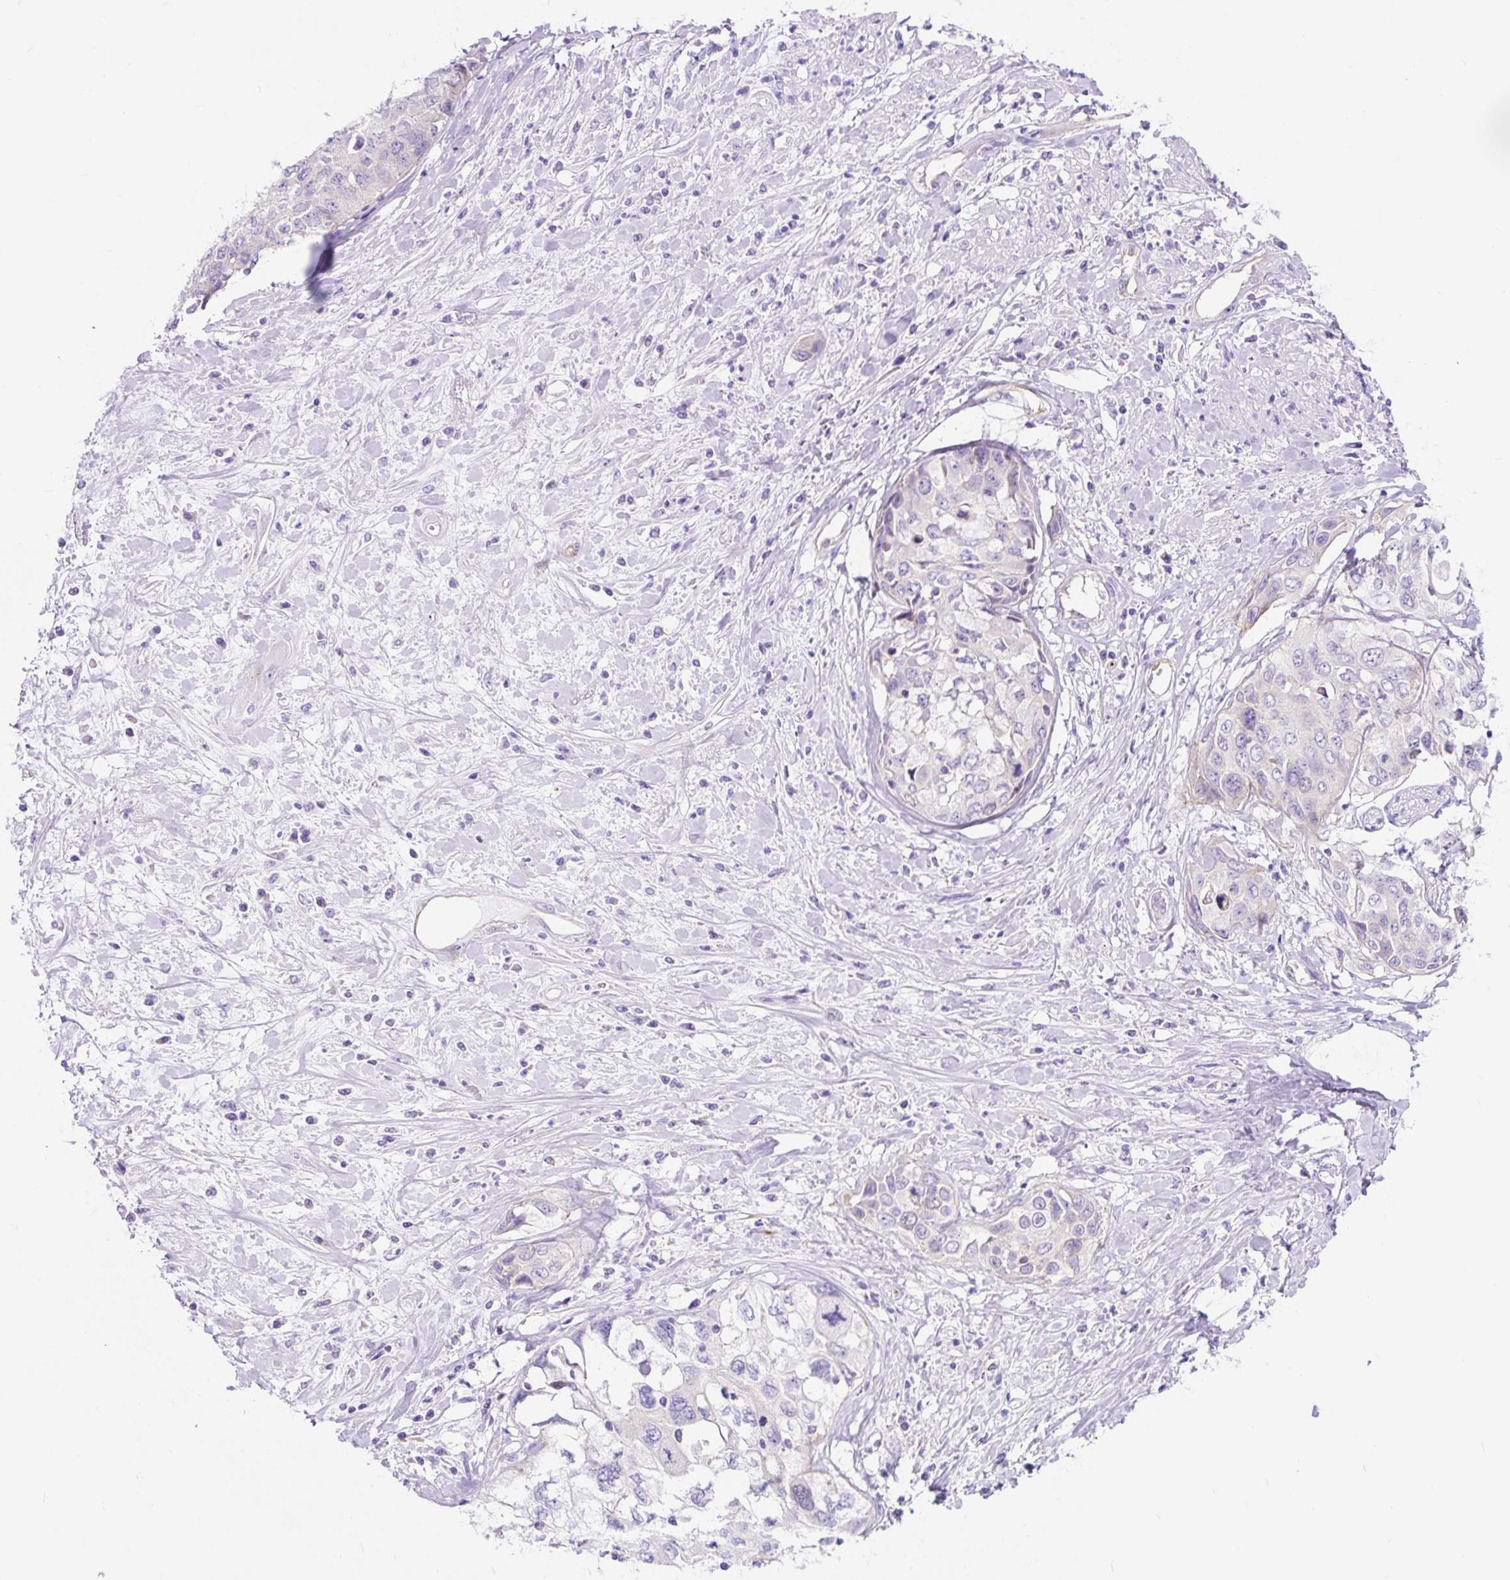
{"staining": {"intensity": "negative", "quantity": "none", "location": "none"}, "tissue": "cervical cancer", "cell_type": "Tumor cells", "image_type": "cancer", "snomed": [{"axis": "morphology", "description": "Squamous cell carcinoma, NOS"}, {"axis": "topography", "description": "Cervix"}], "caption": "There is no significant positivity in tumor cells of squamous cell carcinoma (cervical). (Brightfield microscopy of DAB (3,3'-diaminobenzidine) IHC at high magnification).", "gene": "HIP1R", "patient": {"sex": "female", "age": 31}}